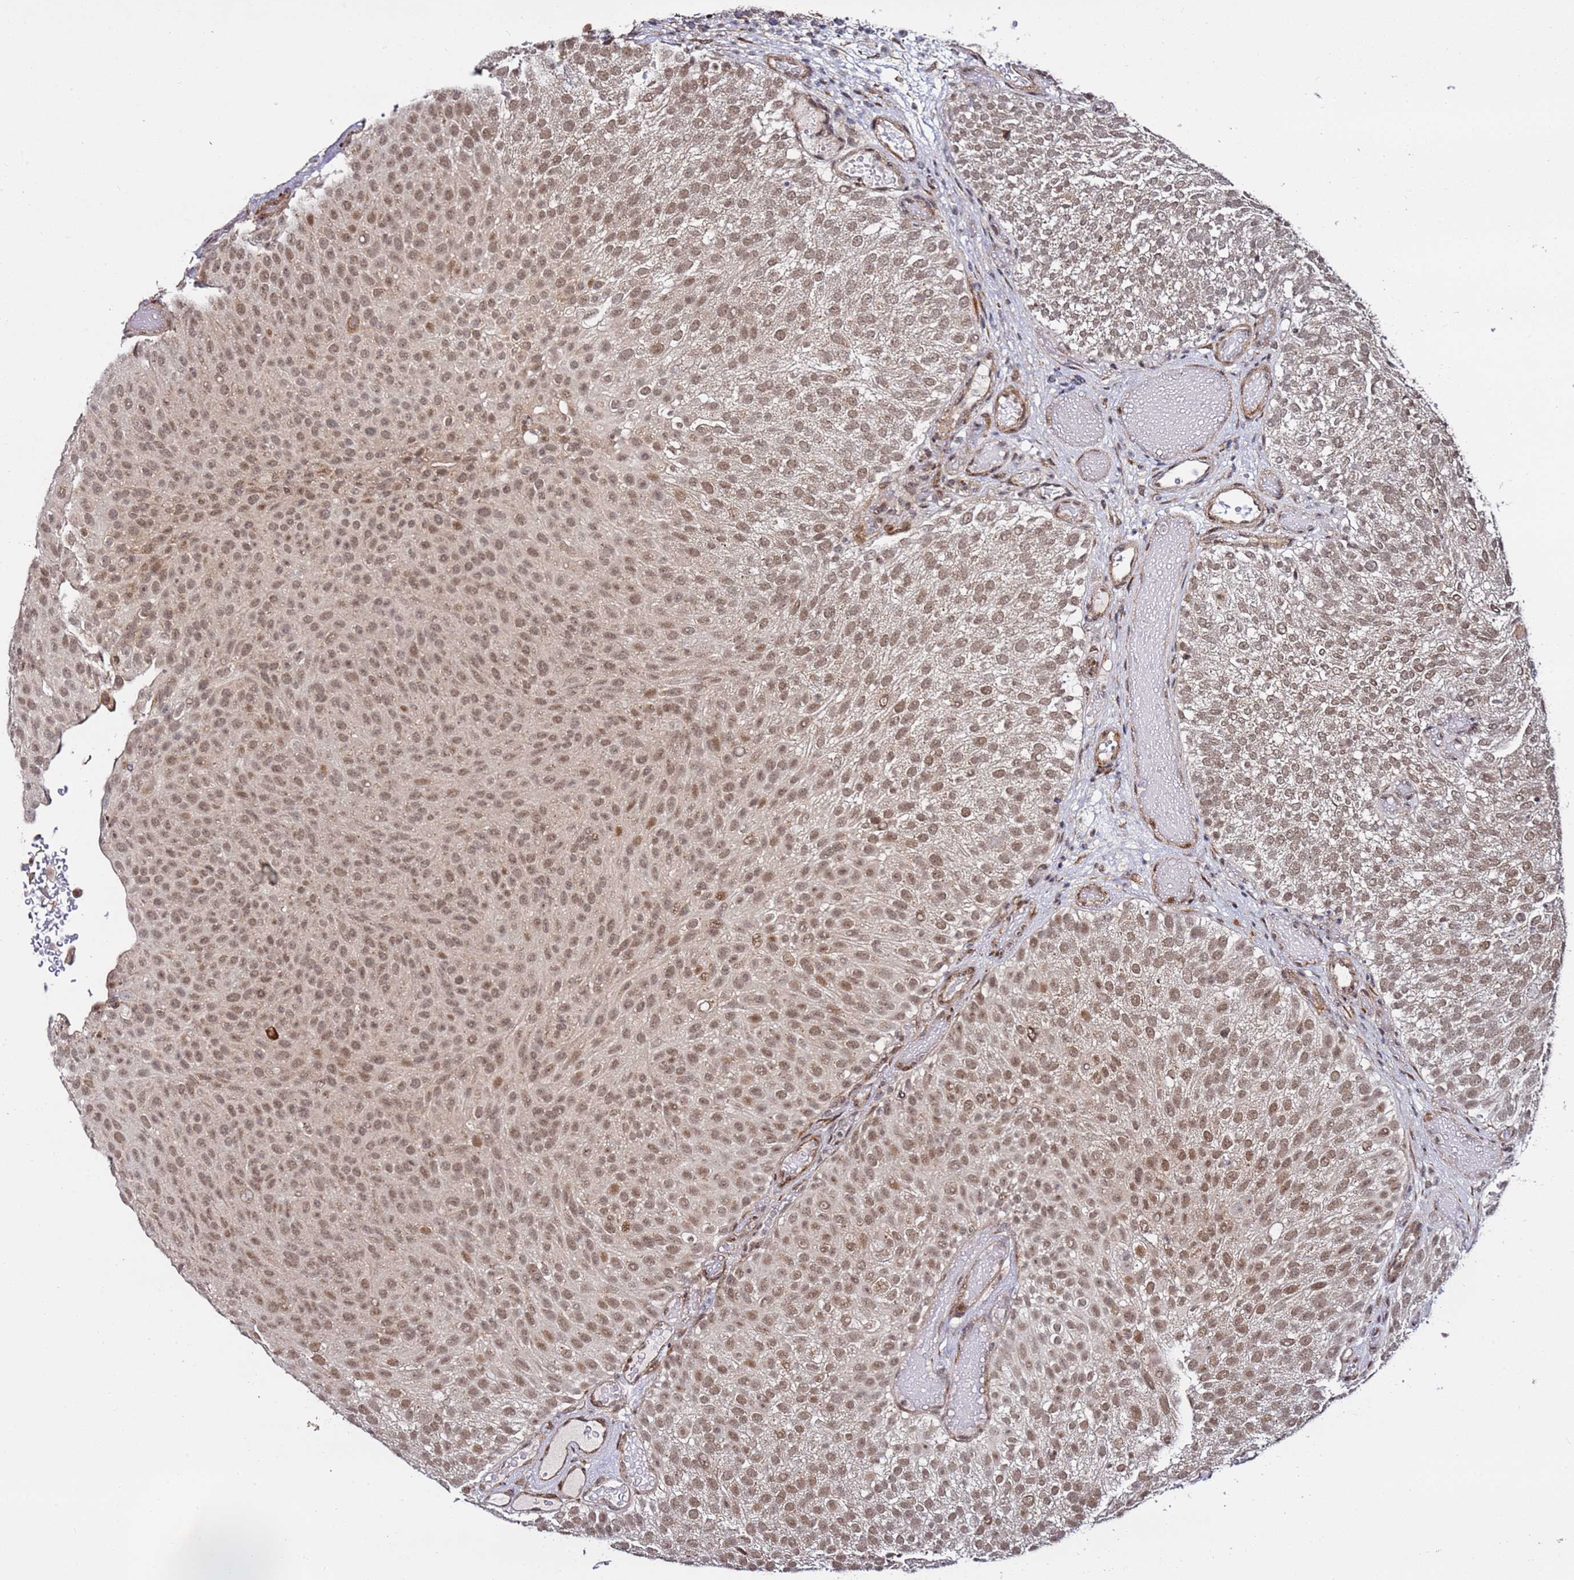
{"staining": {"intensity": "weak", "quantity": ">75%", "location": "nuclear"}, "tissue": "urothelial cancer", "cell_type": "Tumor cells", "image_type": "cancer", "snomed": [{"axis": "morphology", "description": "Urothelial carcinoma, Low grade"}, {"axis": "topography", "description": "Urinary bladder"}], "caption": "Human urothelial cancer stained with a brown dye displays weak nuclear positive staining in about >75% of tumor cells.", "gene": "POLR2D", "patient": {"sex": "male", "age": 78}}